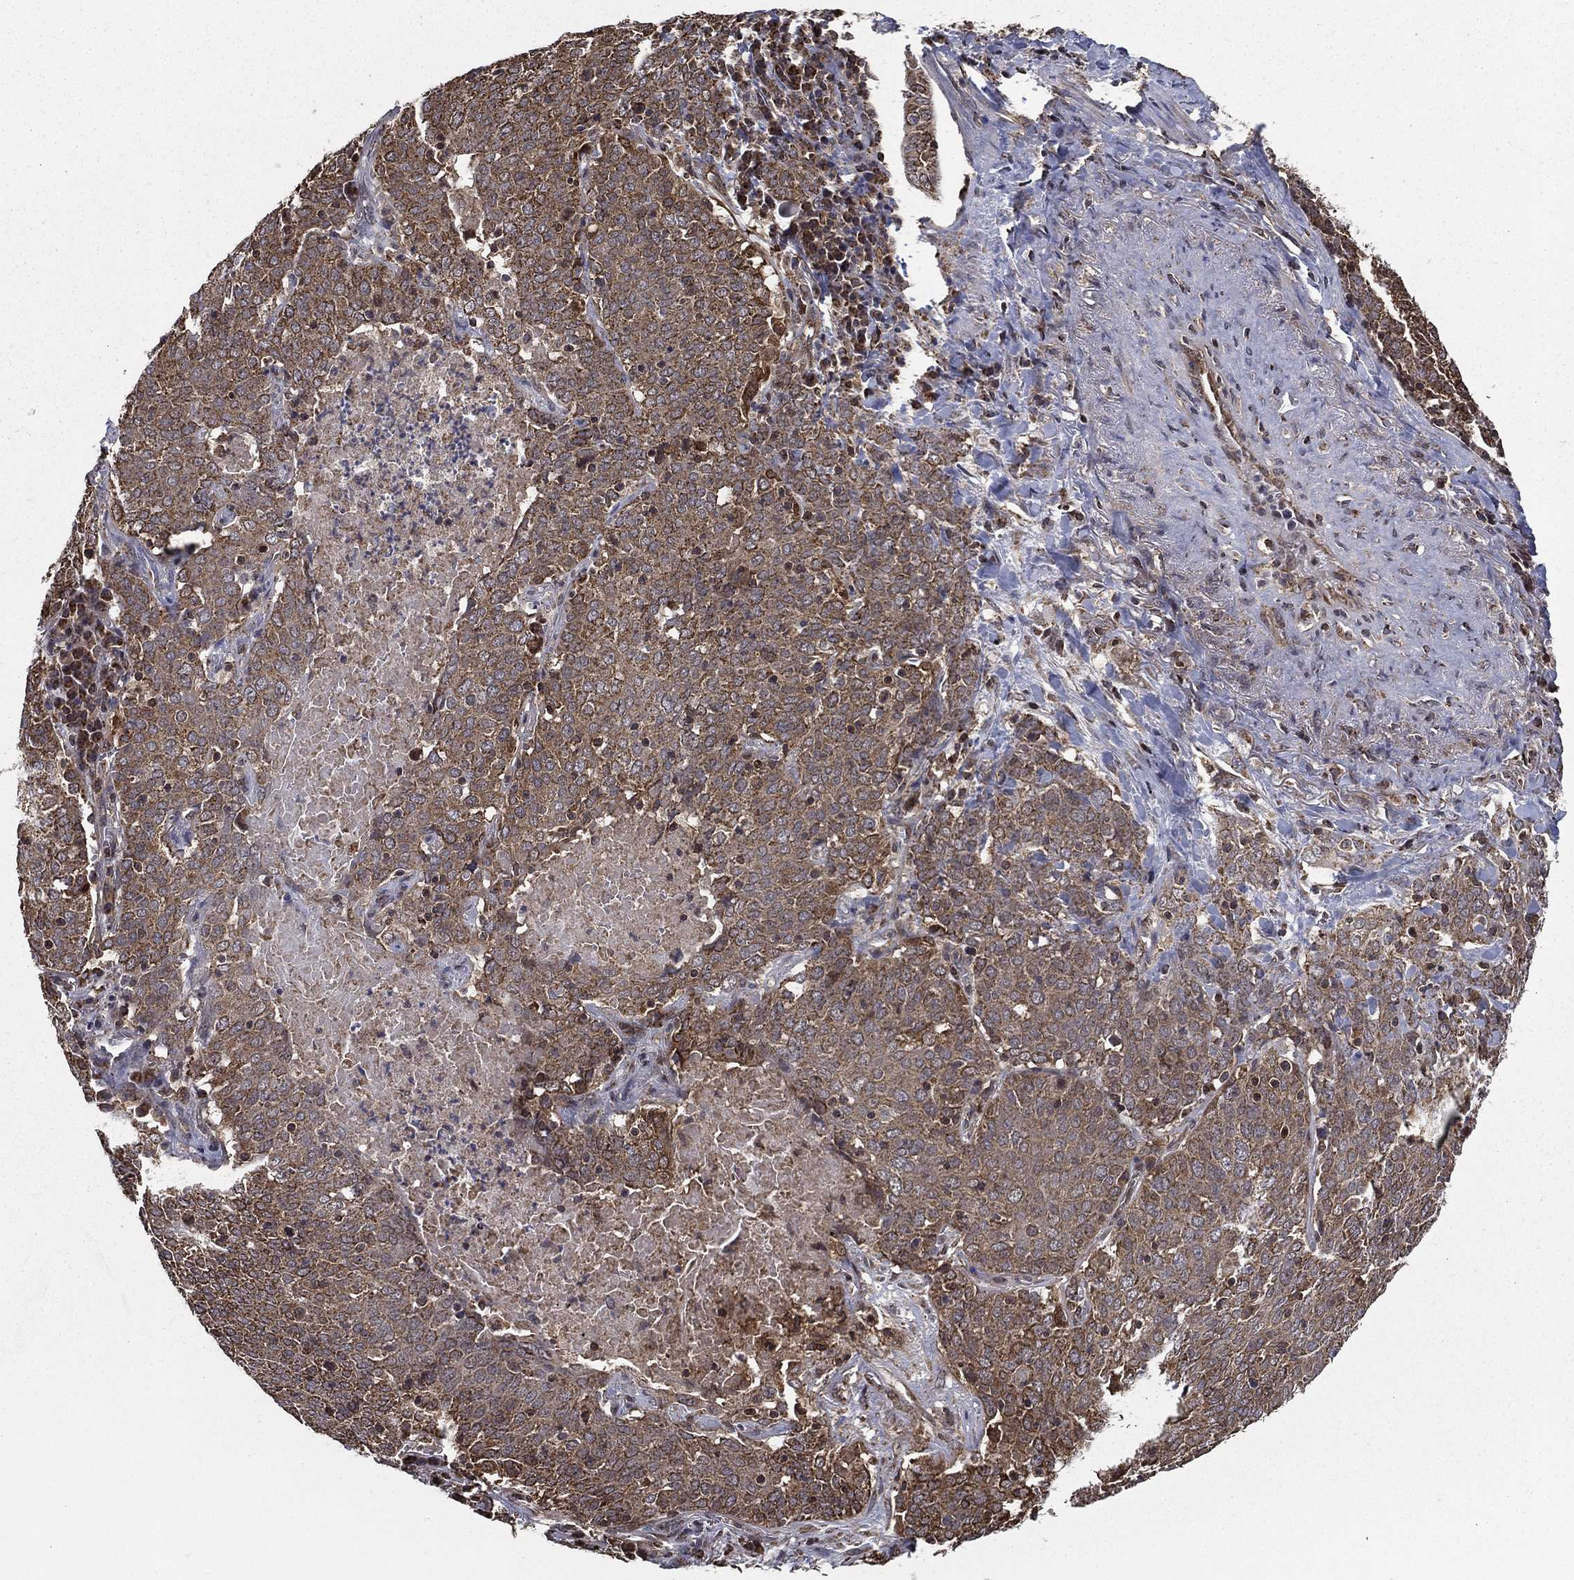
{"staining": {"intensity": "moderate", "quantity": ">75%", "location": "cytoplasmic/membranous"}, "tissue": "lung cancer", "cell_type": "Tumor cells", "image_type": "cancer", "snomed": [{"axis": "morphology", "description": "Squamous cell carcinoma, NOS"}, {"axis": "topography", "description": "Lung"}], "caption": "High-power microscopy captured an immunohistochemistry (IHC) photomicrograph of lung squamous cell carcinoma, revealing moderate cytoplasmic/membranous staining in approximately >75% of tumor cells.", "gene": "RIGI", "patient": {"sex": "male", "age": 82}}